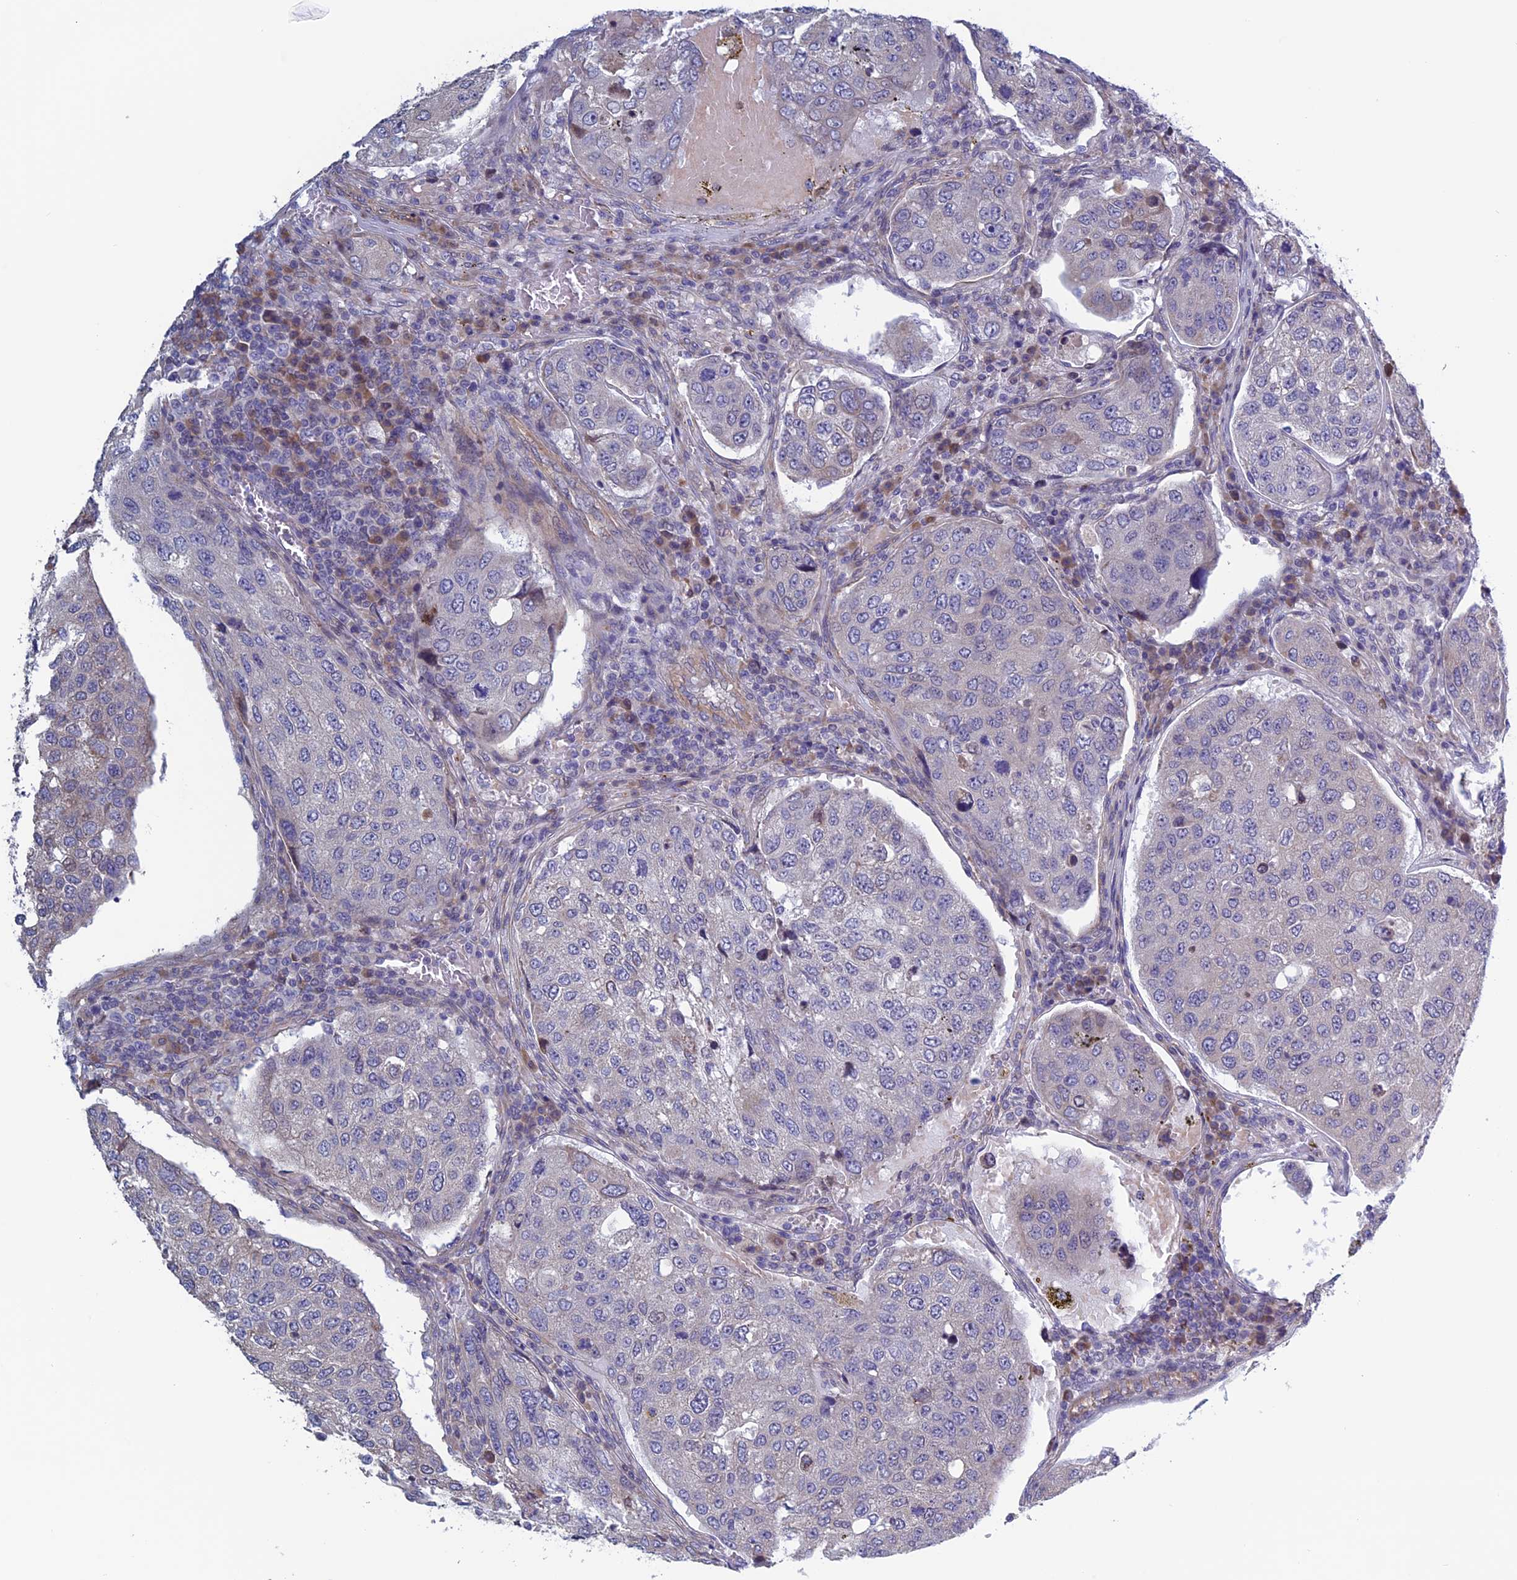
{"staining": {"intensity": "negative", "quantity": "none", "location": "none"}, "tissue": "urothelial cancer", "cell_type": "Tumor cells", "image_type": "cancer", "snomed": [{"axis": "morphology", "description": "Urothelial carcinoma, High grade"}, {"axis": "topography", "description": "Lymph node"}, {"axis": "topography", "description": "Urinary bladder"}], "caption": "A high-resolution image shows immunohistochemistry staining of urothelial cancer, which exhibits no significant positivity in tumor cells. (DAB immunohistochemistry (IHC) with hematoxylin counter stain).", "gene": "BCL2L10", "patient": {"sex": "male", "age": 51}}